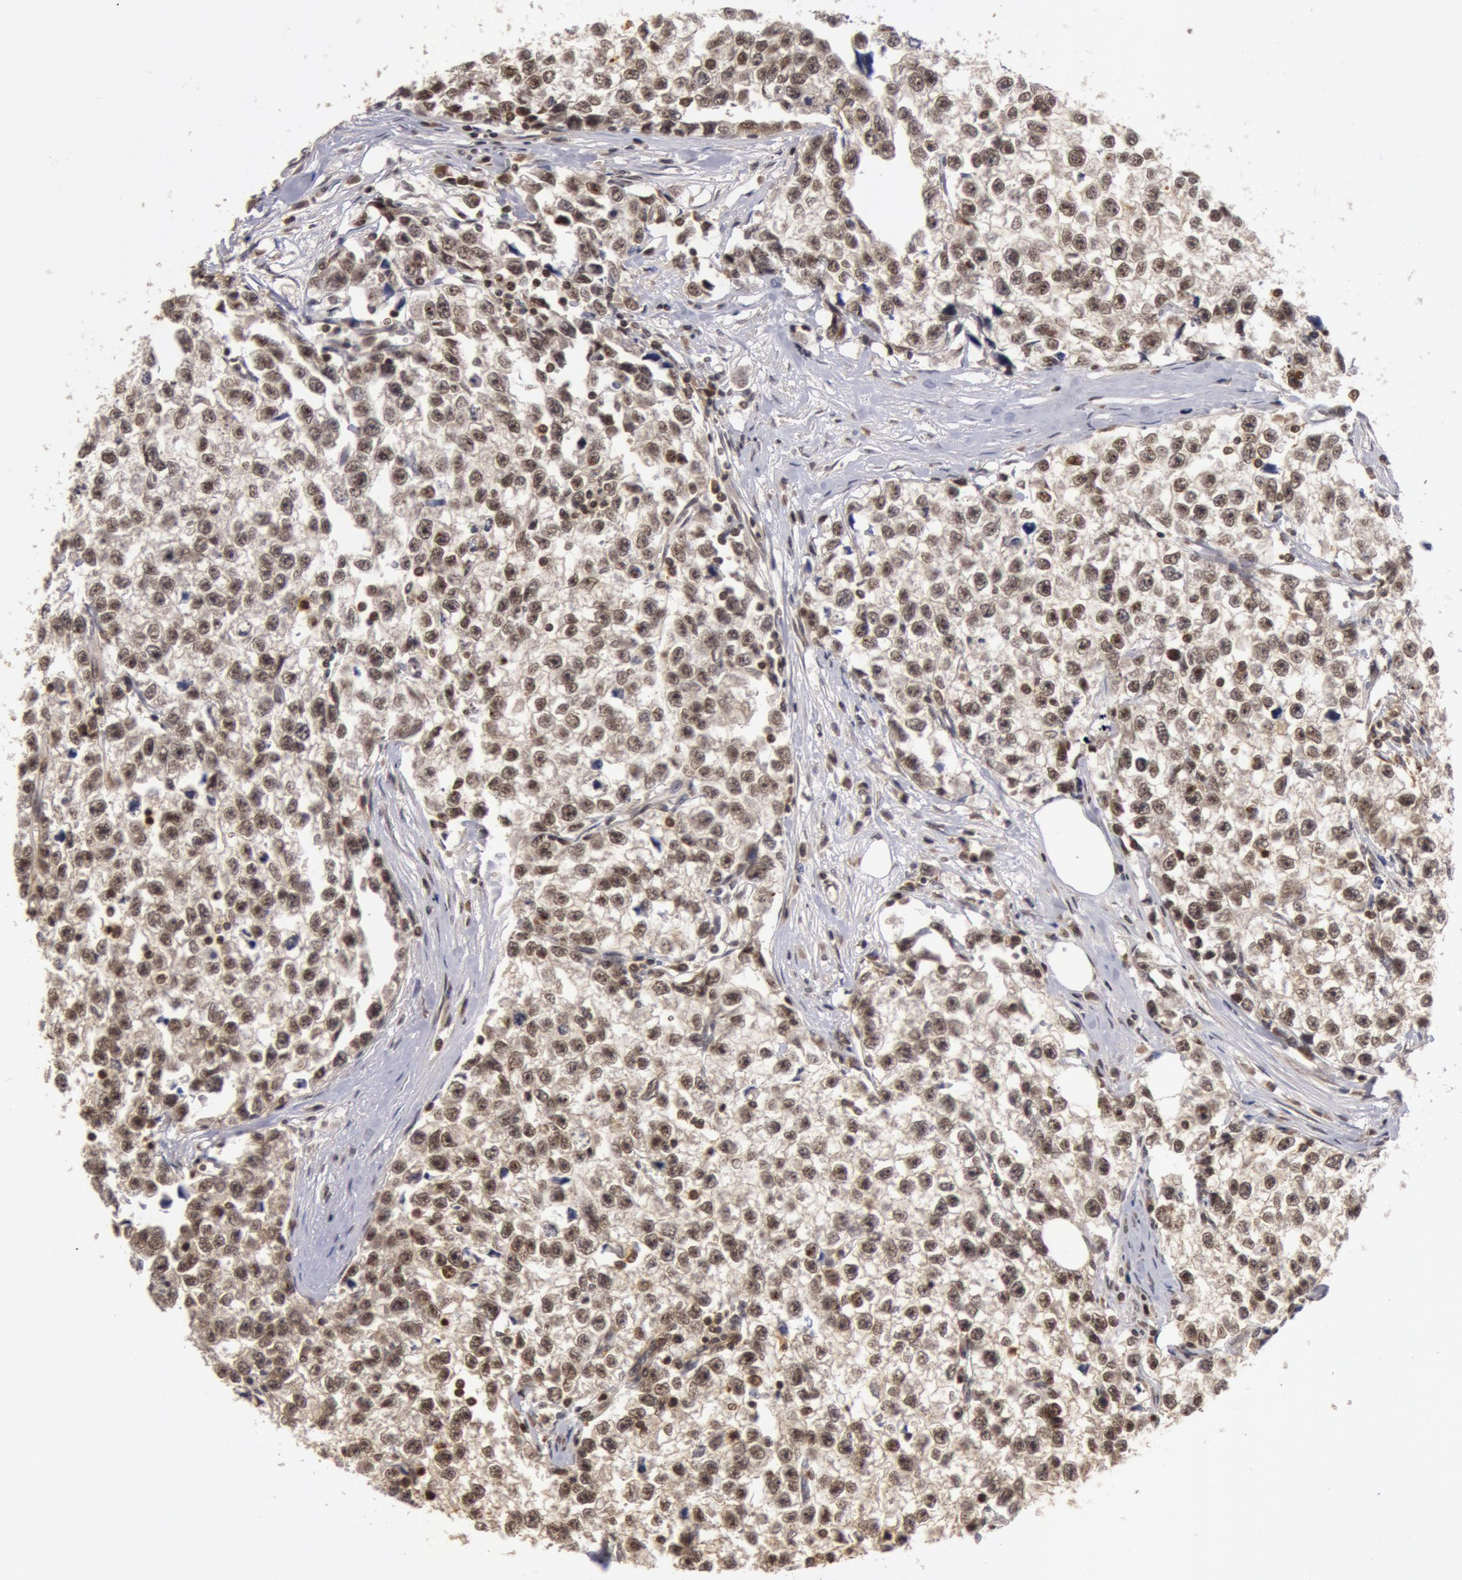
{"staining": {"intensity": "weak", "quantity": "25%-75%", "location": "nuclear"}, "tissue": "testis cancer", "cell_type": "Tumor cells", "image_type": "cancer", "snomed": [{"axis": "morphology", "description": "Seminoma, NOS"}, {"axis": "morphology", "description": "Carcinoma, Embryonal, NOS"}, {"axis": "topography", "description": "Testis"}], "caption": "Testis cancer (seminoma) was stained to show a protein in brown. There is low levels of weak nuclear staining in approximately 25%-75% of tumor cells.", "gene": "ZNF350", "patient": {"sex": "male", "age": 30}}